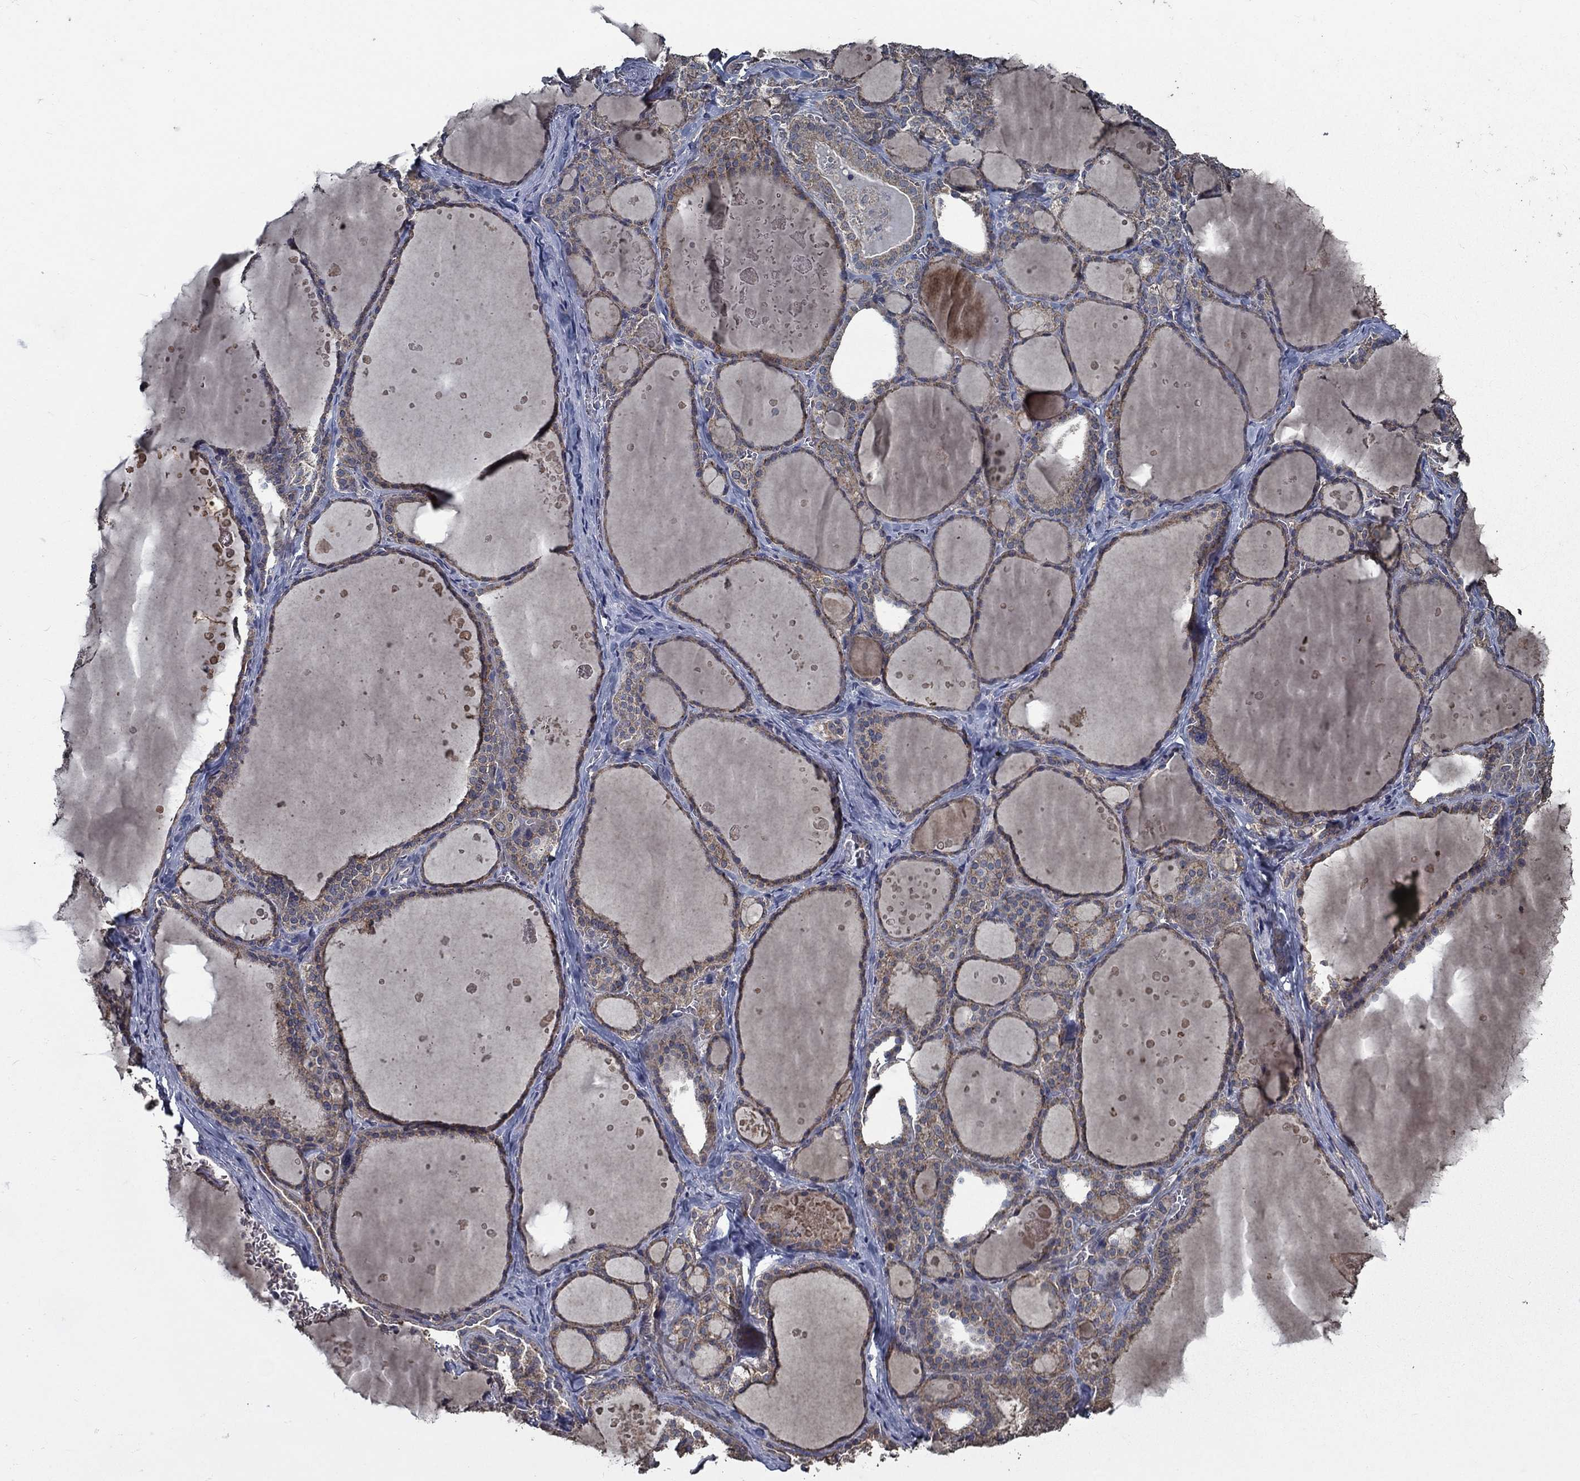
{"staining": {"intensity": "weak", "quantity": ">75%", "location": "cytoplasmic/membranous"}, "tissue": "thyroid gland", "cell_type": "Glandular cells", "image_type": "normal", "snomed": [{"axis": "morphology", "description": "Normal tissue, NOS"}, {"axis": "topography", "description": "Thyroid gland"}], "caption": "Protein staining of normal thyroid gland displays weak cytoplasmic/membranous staining in approximately >75% of glandular cells. The staining was performed using DAB to visualize the protein expression in brown, while the nuclei were stained in blue with hematoxylin (Magnification: 20x).", "gene": "SLC44A1", "patient": {"sex": "male", "age": 63}}